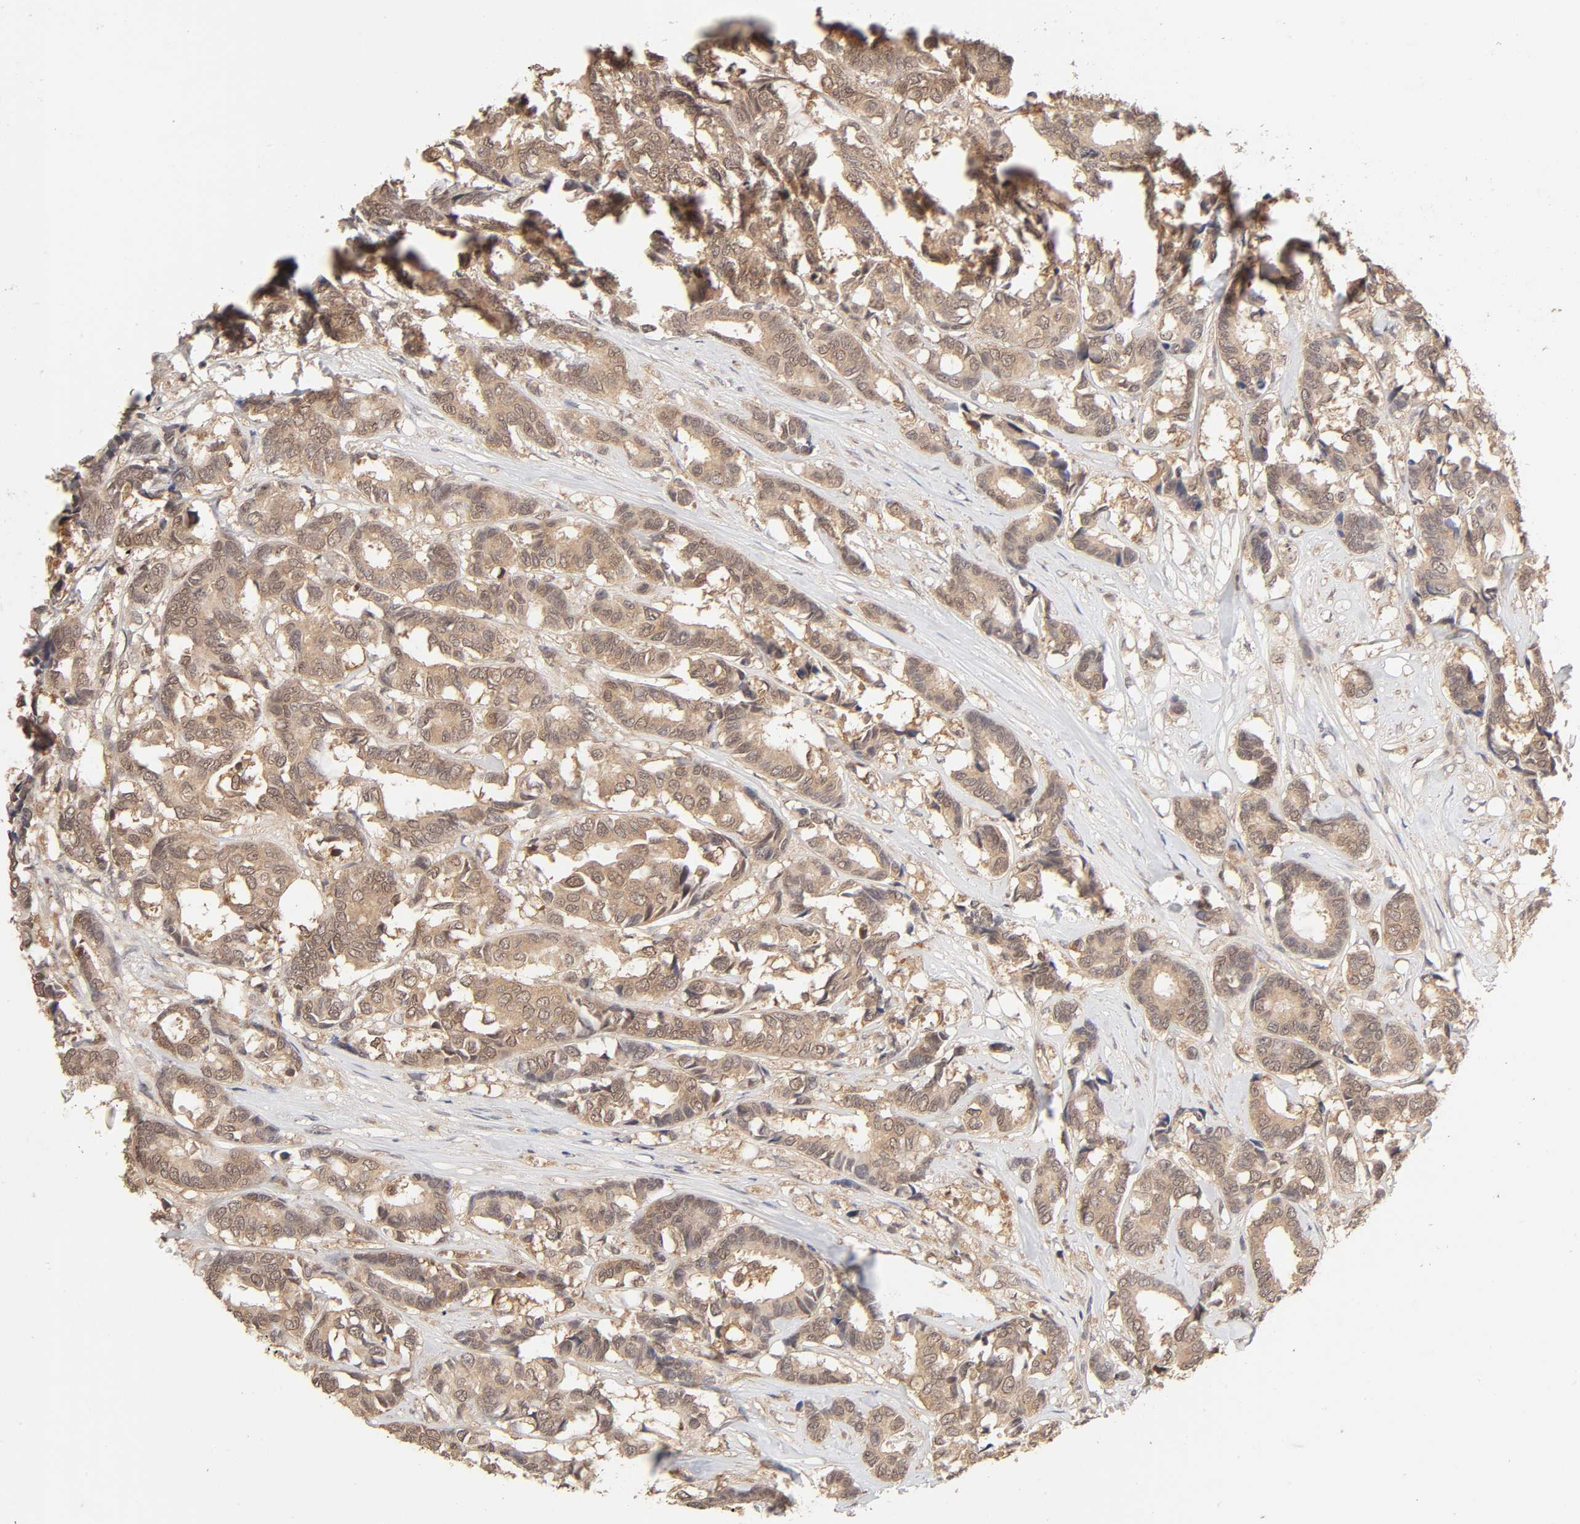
{"staining": {"intensity": "moderate", "quantity": ">75%", "location": "cytoplasmic/membranous"}, "tissue": "breast cancer", "cell_type": "Tumor cells", "image_type": "cancer", "snomed": [{"axis": "morphology", "description": "Duct carcinoma"}, {"axis": "topography", "description": "Breast"}], "caption": "Immunohistochemical staining of breast infiltrating ductal carcinoma displays medium levels of moderate cytoplasmic/membranous staining in about >75% of tumor cells.", "gene": "MAPK1", "patient": {"sex": "female", "age": 87}}